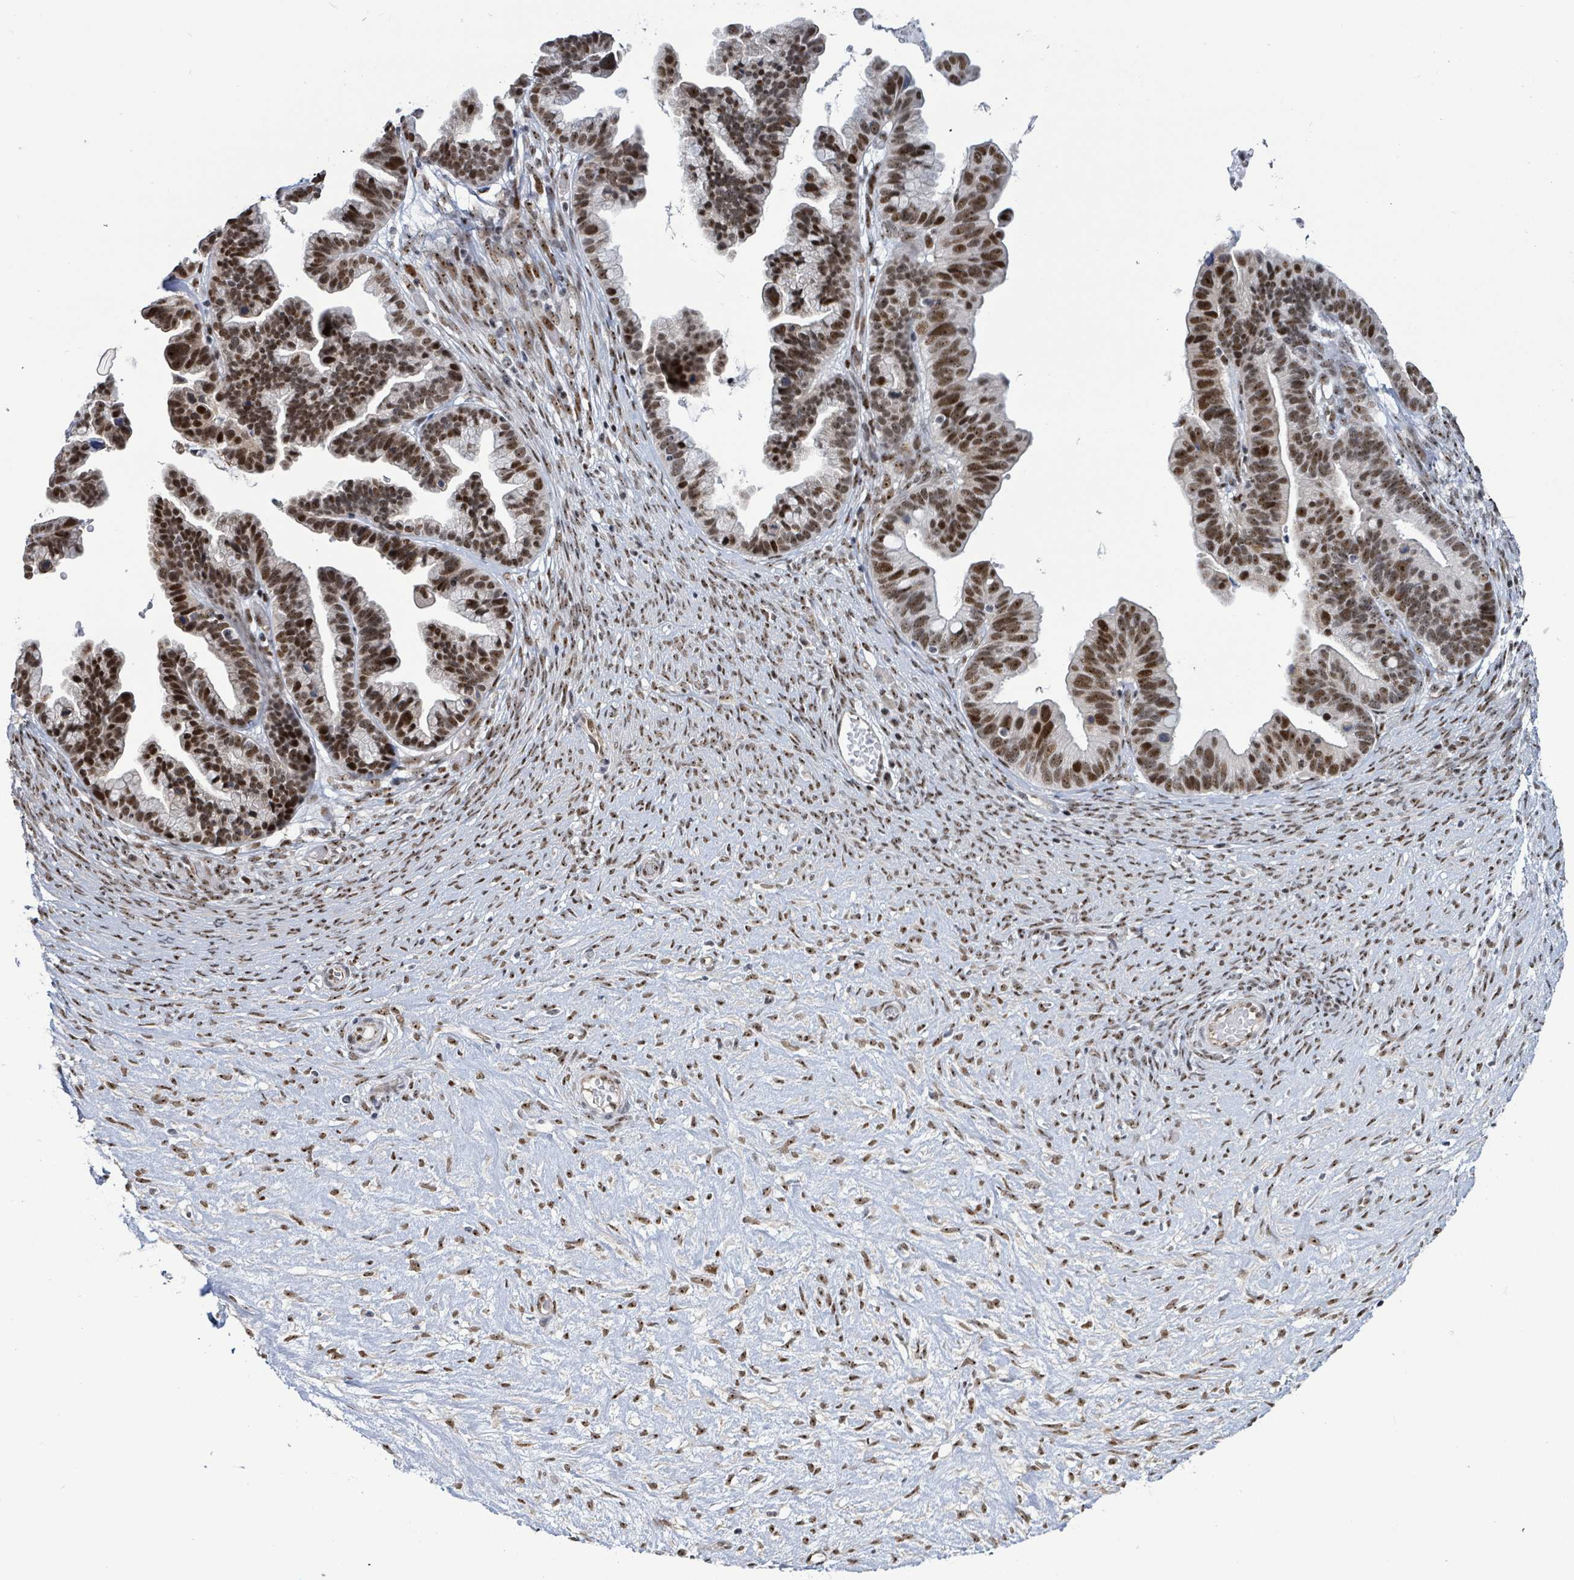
{"staining": {"intensity": "strong", "quantity": ">75%", "location": "nuclear"}, "tissue": "ovarian cancer", "cell_type": "Tumor cells", "image_type": "cancer", "snomed": [{"axis": "morphology", "description": "Cystadenocarcinoma, serous, NOS"}, {"axis": "topography", "description": "Ovary"}], "caption": "Strong nuclear expression for a protein is seen in approximately >75% of tumor cells of ovarian cancer using IHC.", "gene": "RRN3", "patient": {"sex": "female", "age": 56}}